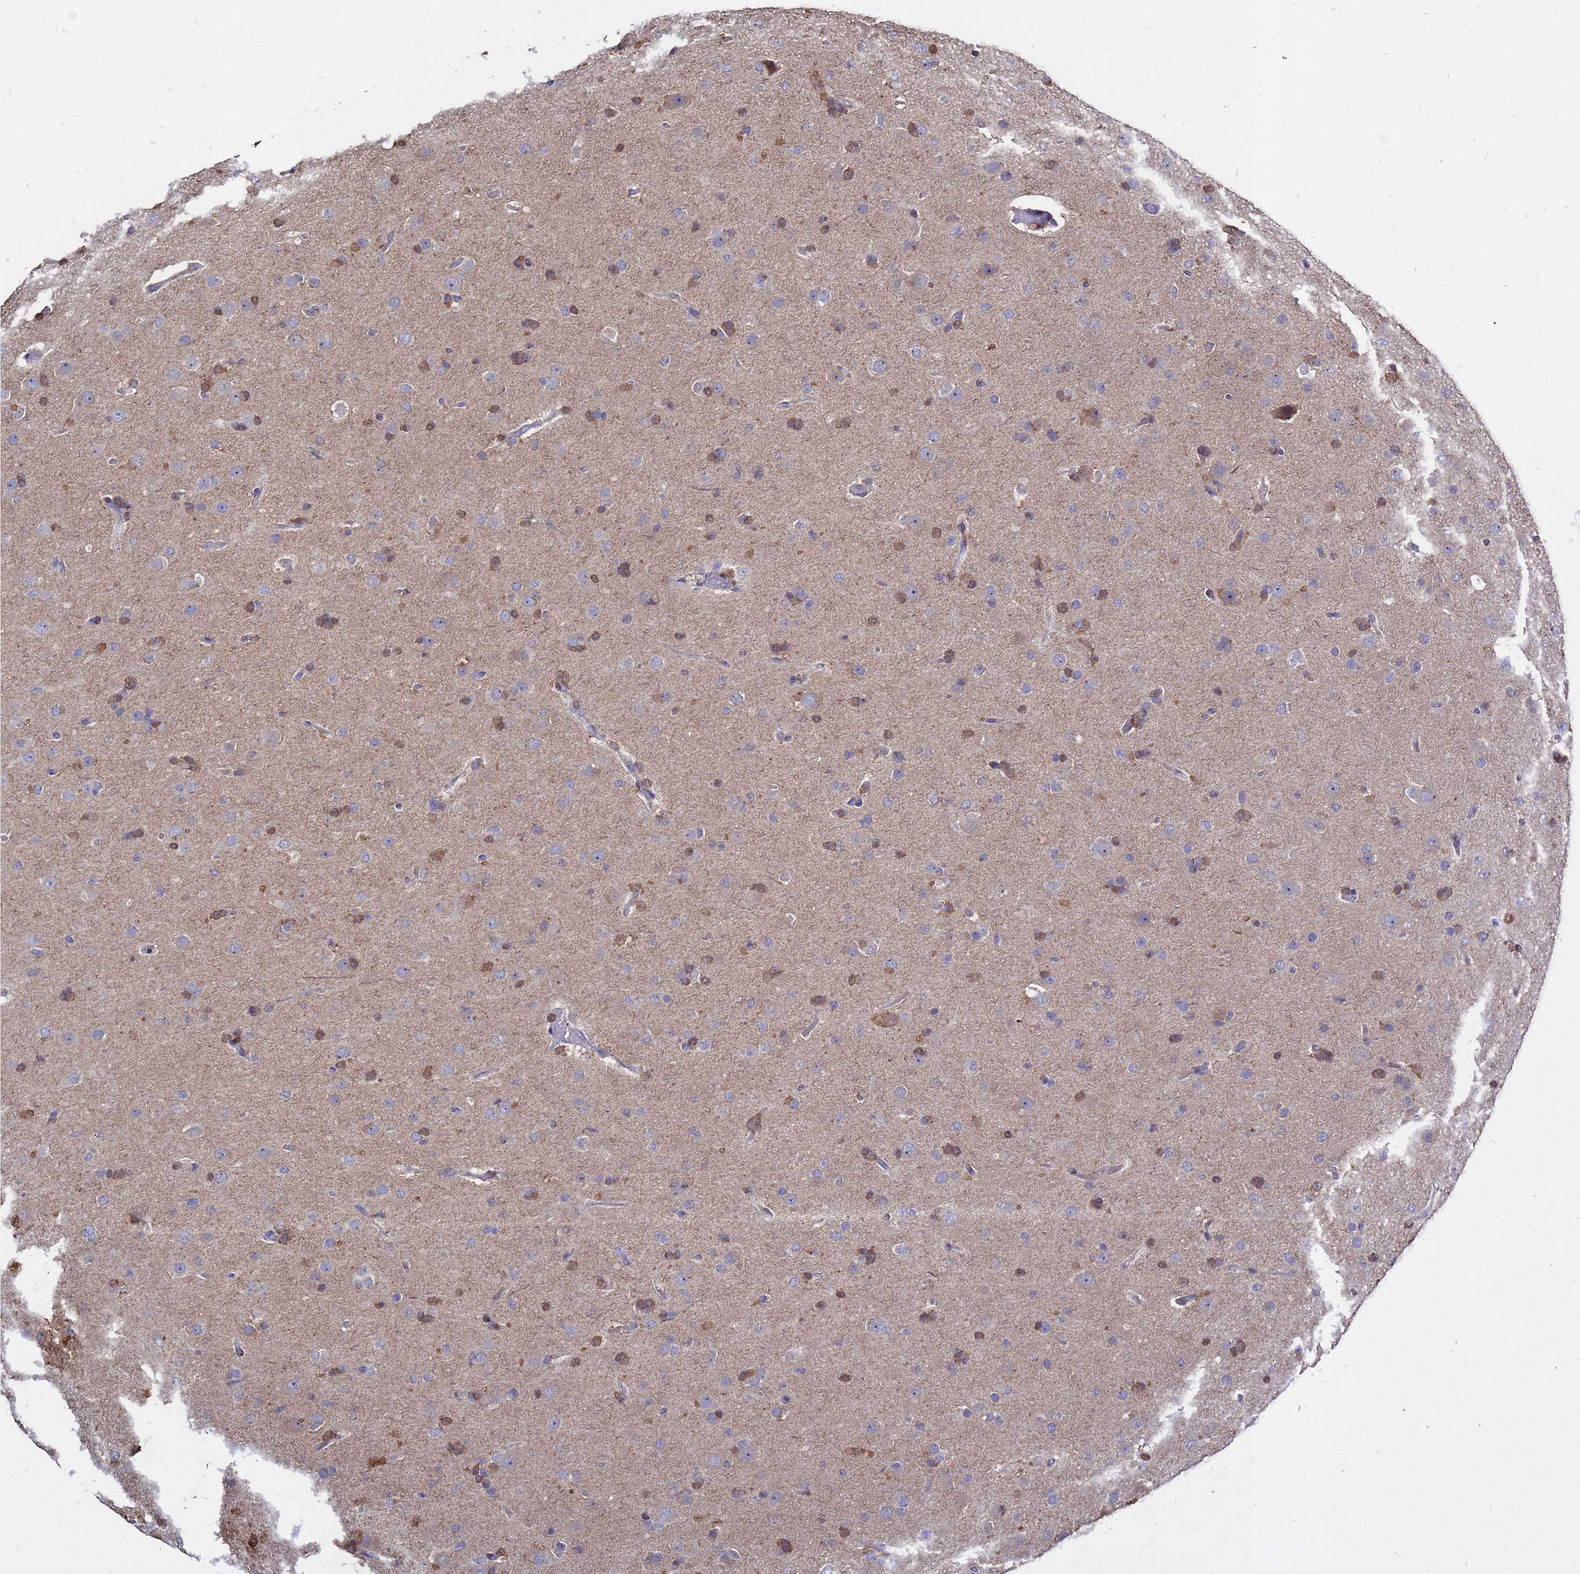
{"staining": {"intensity": "negative", "quantity": "none", "location": "none"}, "tissue": "glioma", "cell_type": "Tumor cells", "image_type": "cancer", "snomed": [{"axis": "morphology", "description": "Glioma, malignant, Low grade"}, {"axis": "topography", "description": "Brain"}], "caption": "DAB immunohistochemical staining of glioma shows no significant expression in tumor cells.", "gene": "MOB2", "patient": {"sex": "male", "age": 65}}